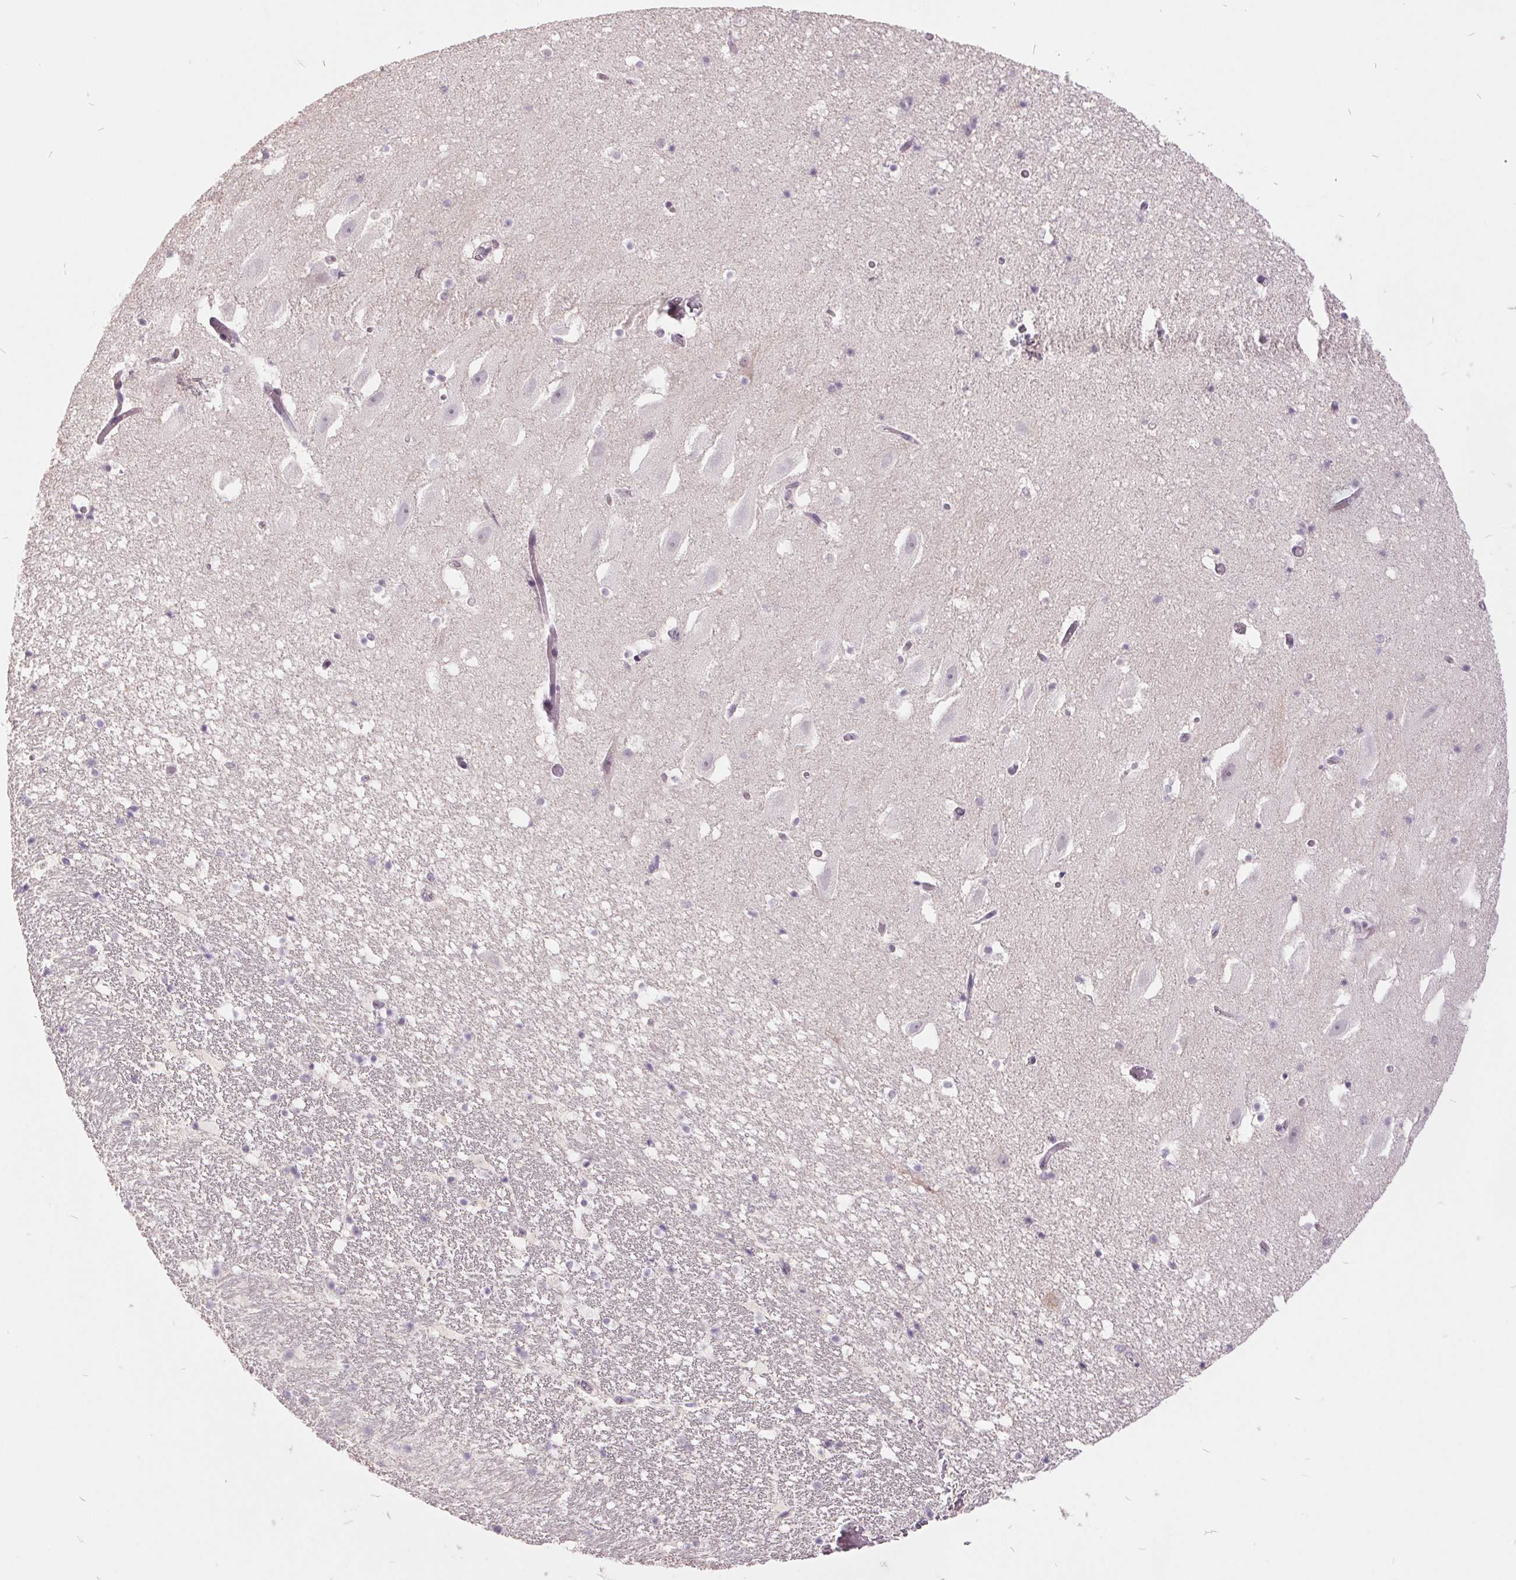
{"staining": {"intensity": "negative", "quantity": "none", "location": "none"}, "tissue": "hippocampus", "cell_type": "Glial cells", "image_type": "normal", "snomed": [{"axis": "morphology", "description": "Normal tissue, NOS"}, {"axis": "topography", "description": "Hippocampus"}], "caption": "Human hippocampus stained for a protein using IHC reveals no staining in glial cells.", "gene": "C2orf16", "patient": {"sex": "male", "age": 26}}